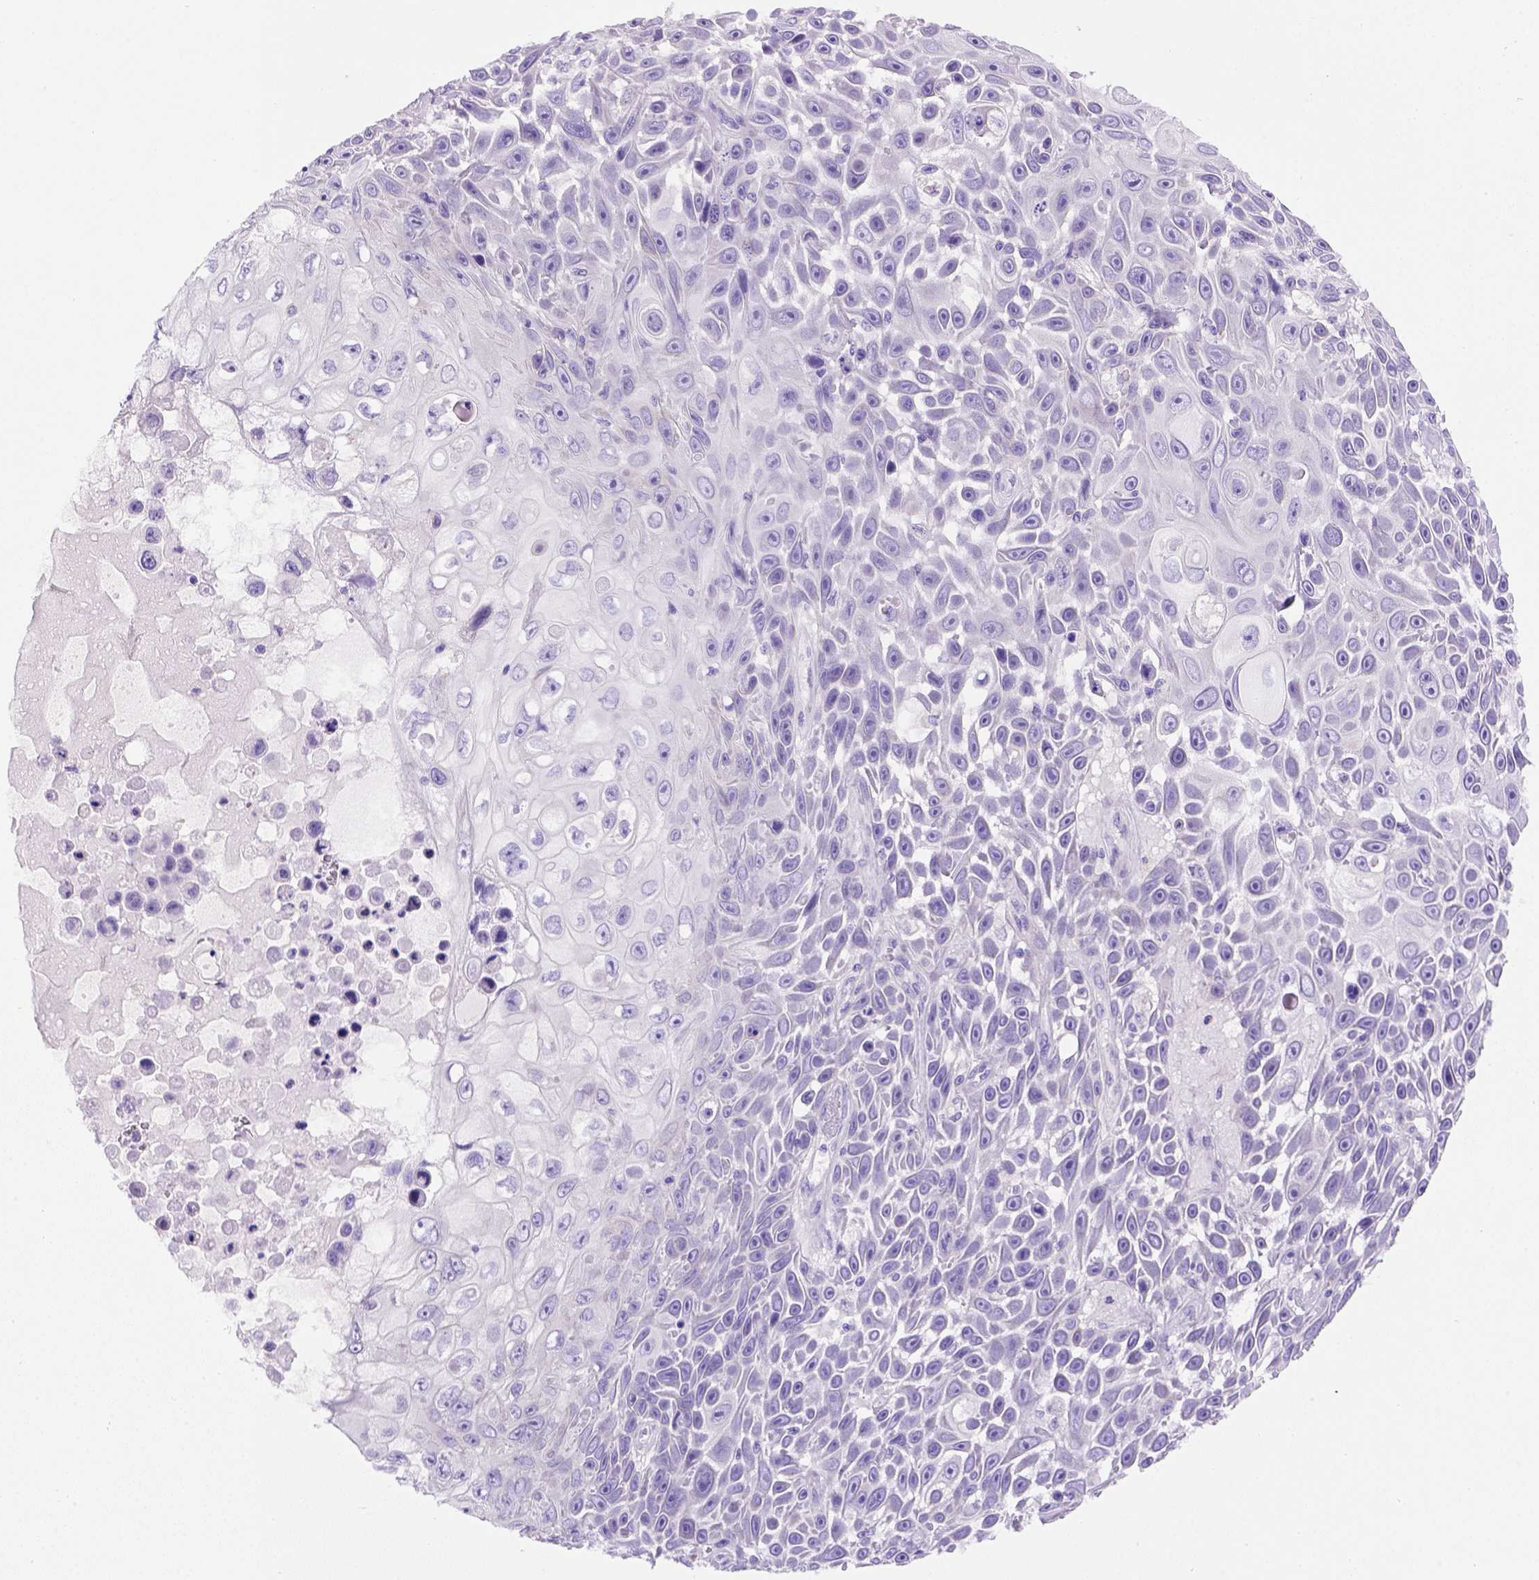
{"staining": {"intensity": "negative", "quantity": "none", "location": "none"}, "tissue": "skin cancer", "cell_type": "Tumor cells", "image_type": "cancer", "snomed": [{"axis": "morphology", "description": "Squamous cell carcinoma, NOS"}, {"axis": "topography", "description": "Skin"}], "caption": "This micrograph is of skin squamous cell carcinoma stained with immunohistochemistry to label a protein in brown with the nuclei are counter-stained blue. There is no staining in tumor cells.", "gene": "FOXI1", "patient": {"sex": "male", "age": 82}}